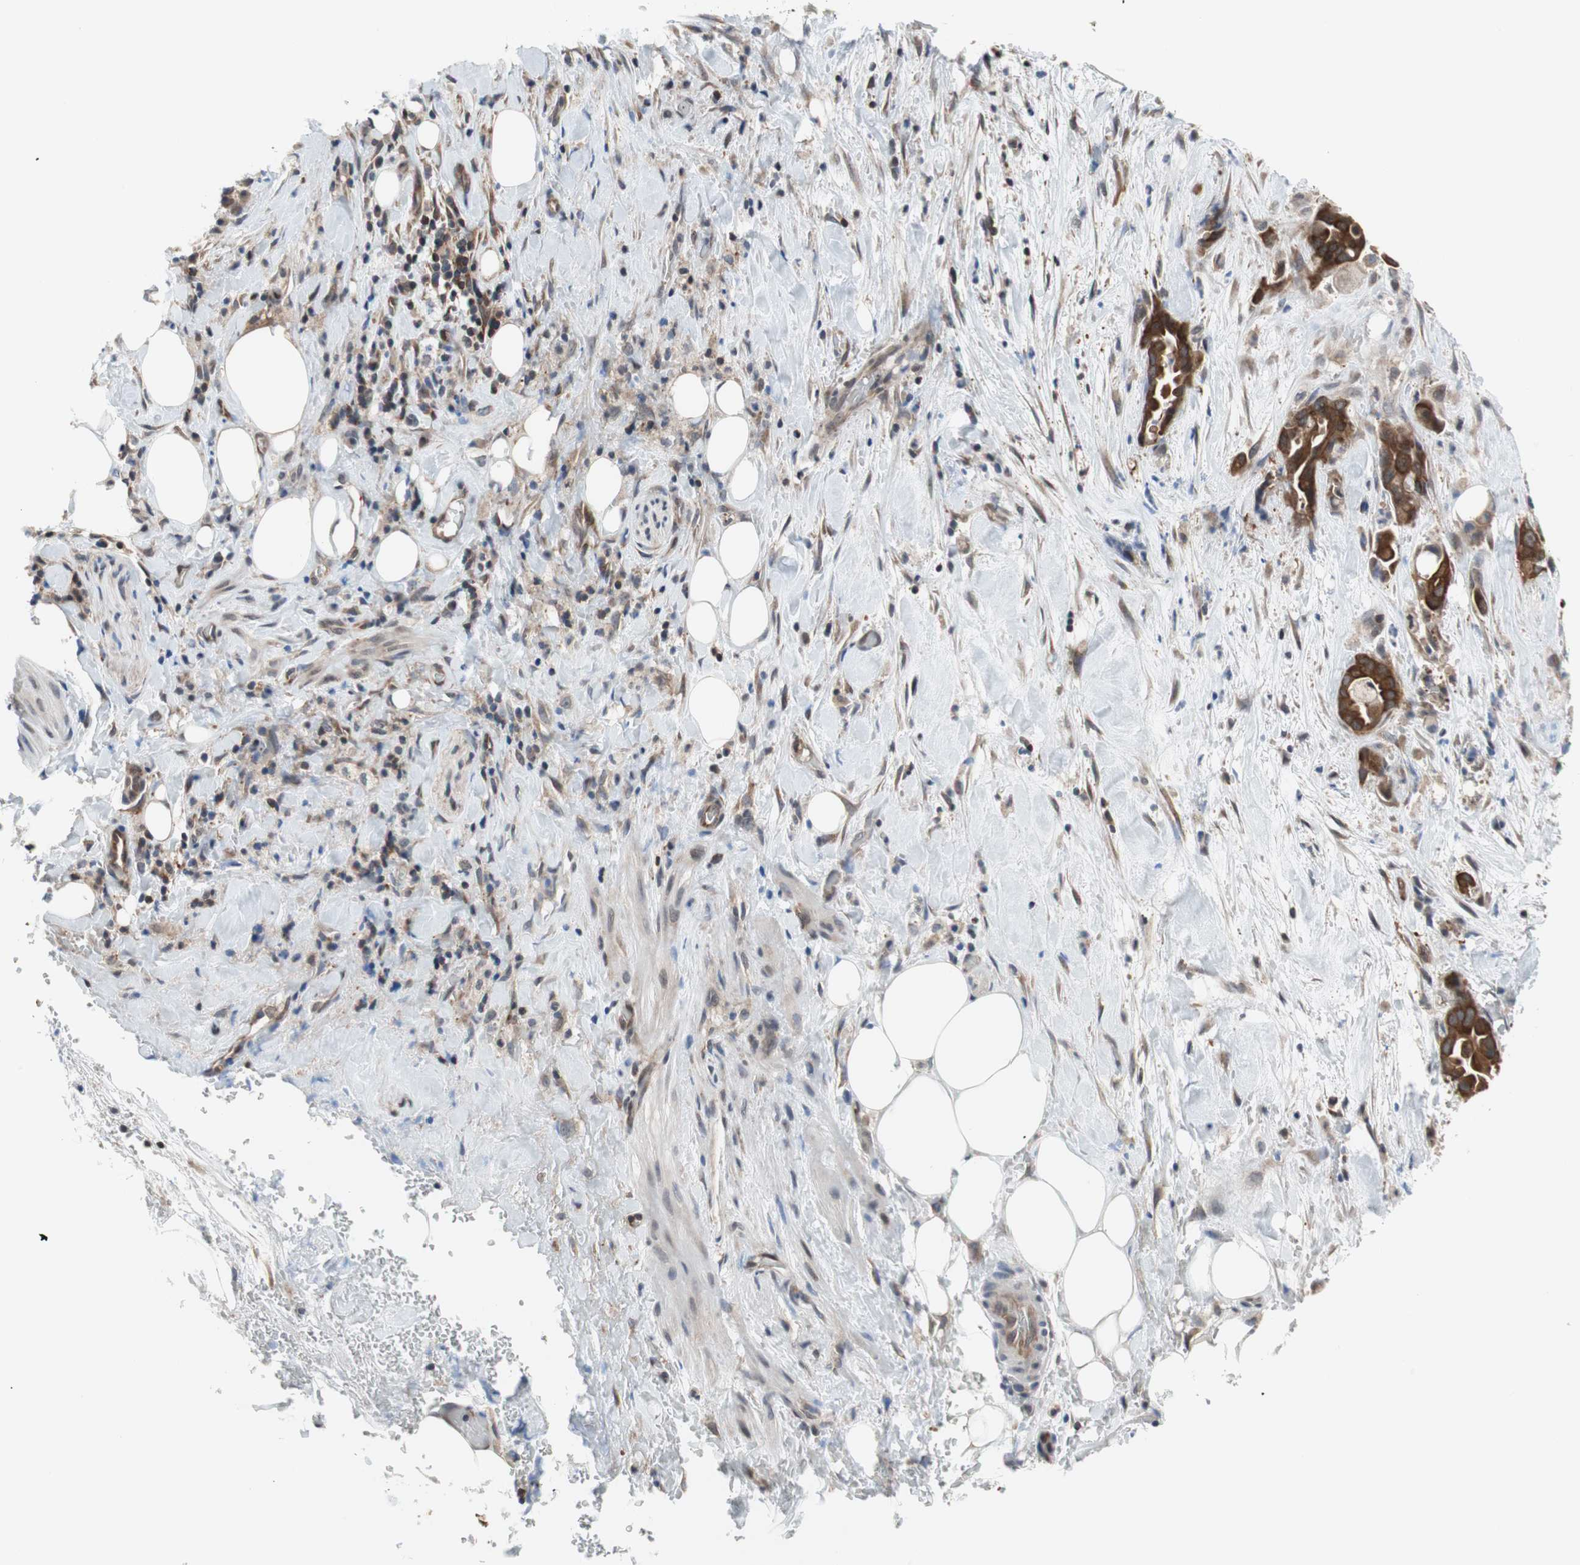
{"staining": {"intensity": "strong", "quantity": ">75%", "location": "cytoplasmic/membranous"}, "tissue": "liver cancer", "cell_type": "Tumor cells", "image_type": "cancer", "snomed": [{"axis": "morphology", "description": "Cholangiocarcinoma"}, {"axis": "topography", "description": "Liver"}], "caption": "An IHC photomicrograph of neoplastic tissue is shown. Protein staining in brown shows strong cytoplasmic/membranous positivity in liver cholangiocarcinoma within tumor cells.", "gene": "ZNF512B", "patient": {"sex": "female", "age": 68}}